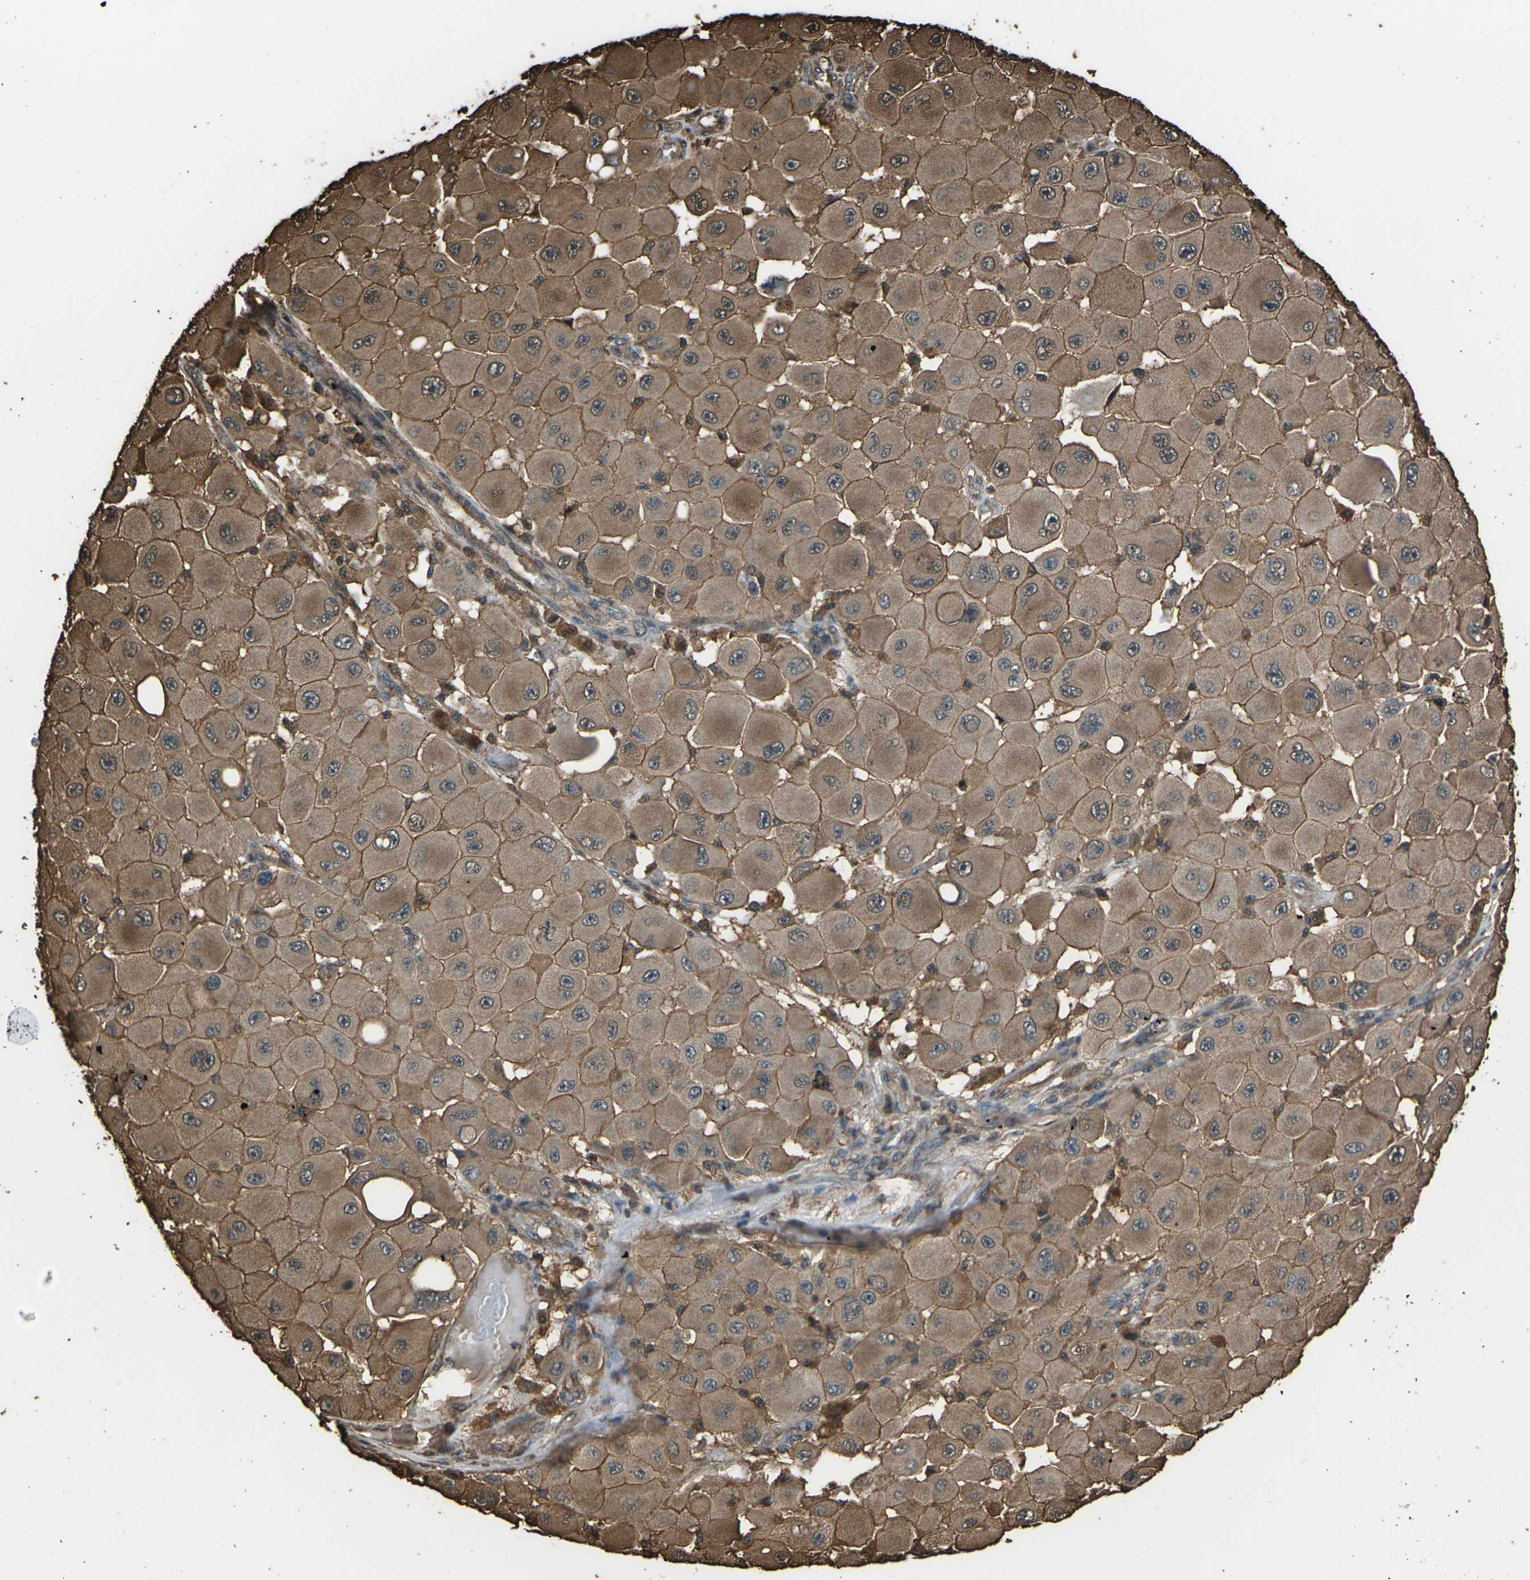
{"staining": {"intensity": "moderate", "quantity": ">75%", "location": "cytoplasmic/membranous"}, "tissue": "melanoma", "cell_type": "Tumor cells", "image_type": "cancer", "snomed": [{"axis": "morphology", "description": "Malignant melanoma, NOS"}, {"axis": "topography", "description": "Skin"}], "caption": "DAB immunohistochemical staining of human melanoma displays moderate cytoplasmic/membranous protein staining in approximately >75% of tumor cells. The protein is shown in brown color, while the nuclei are stained blue.", "gene": "DHPS", "patient": {"sex": "female", "age": 81}}